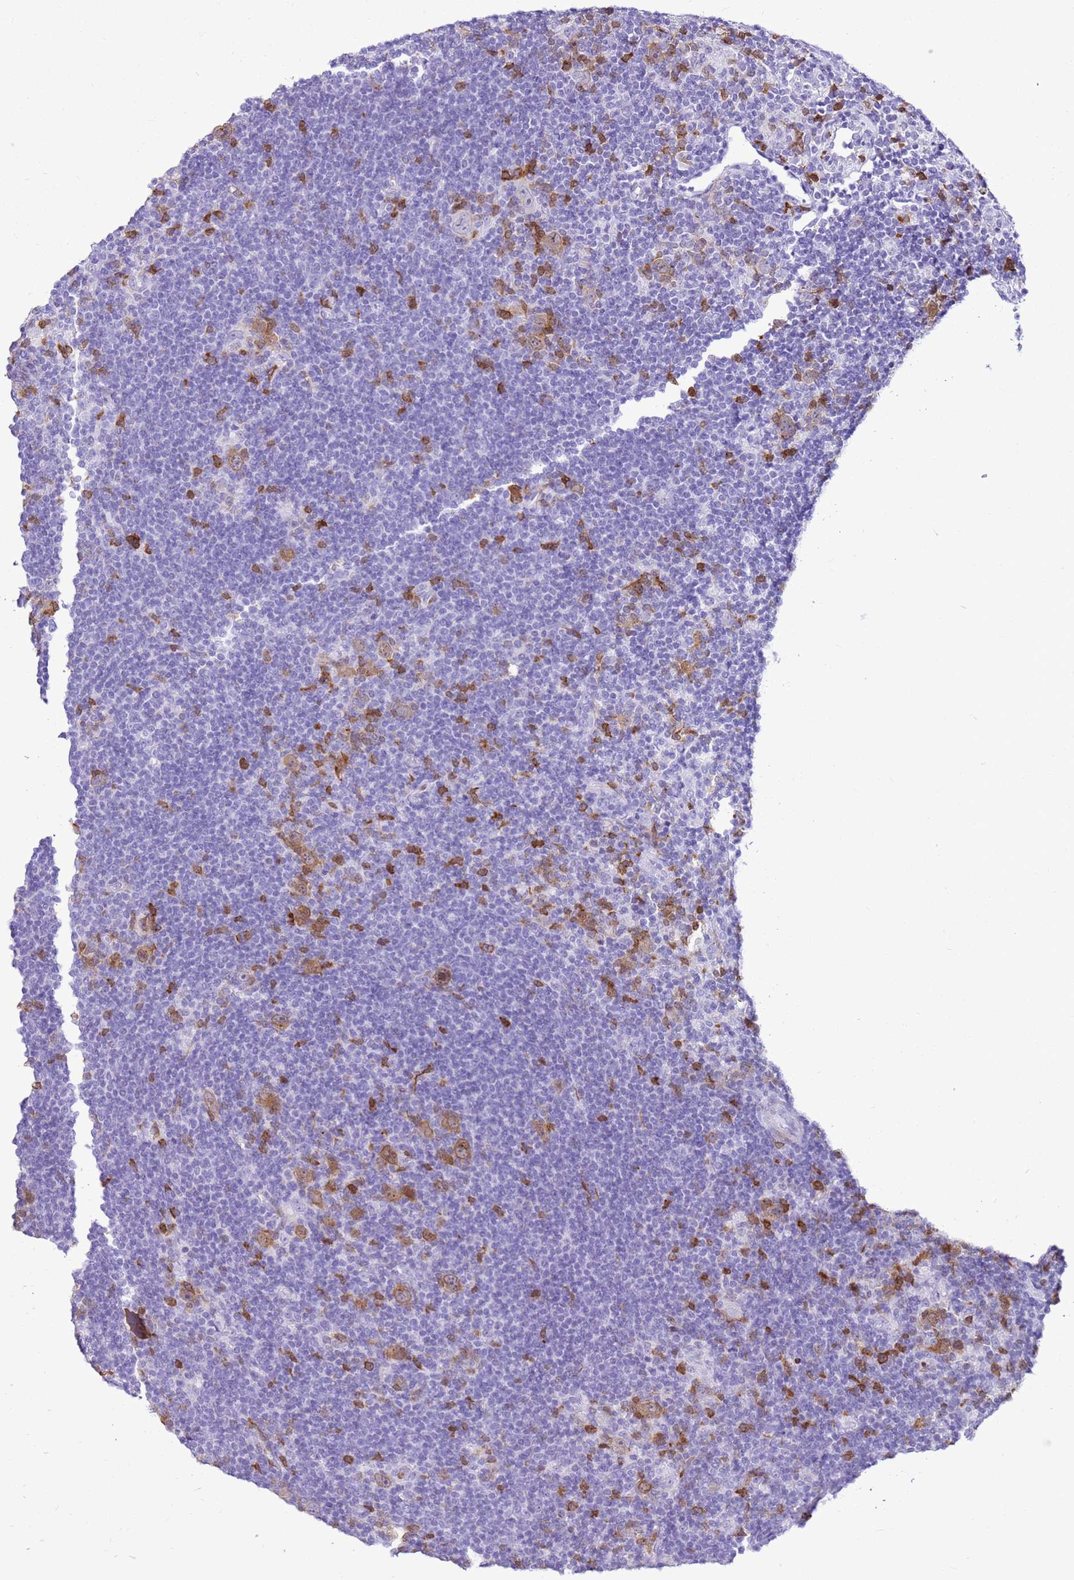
{"staining": {"intensity": "moderate", "quantity": "25%-75%", "location": "cytoplasmic/membranous"}, "tissue": "lymphoma", "cell_type": "Tumor cells", "image_type": "cancer", "snomed": [{"axis": "morphology", "description": "Hodgkin's disease, NOS"}, {"axis": "topography", "description": "Lymph node"}], "caption": "A photomicrograph of human Hodgkin's disease stained for a protein reveals moderate cytoplasmic/membranous brown staining in tumor cells.", "gene": "SPC25", "patient": {"sex": "female", "age": 57}}